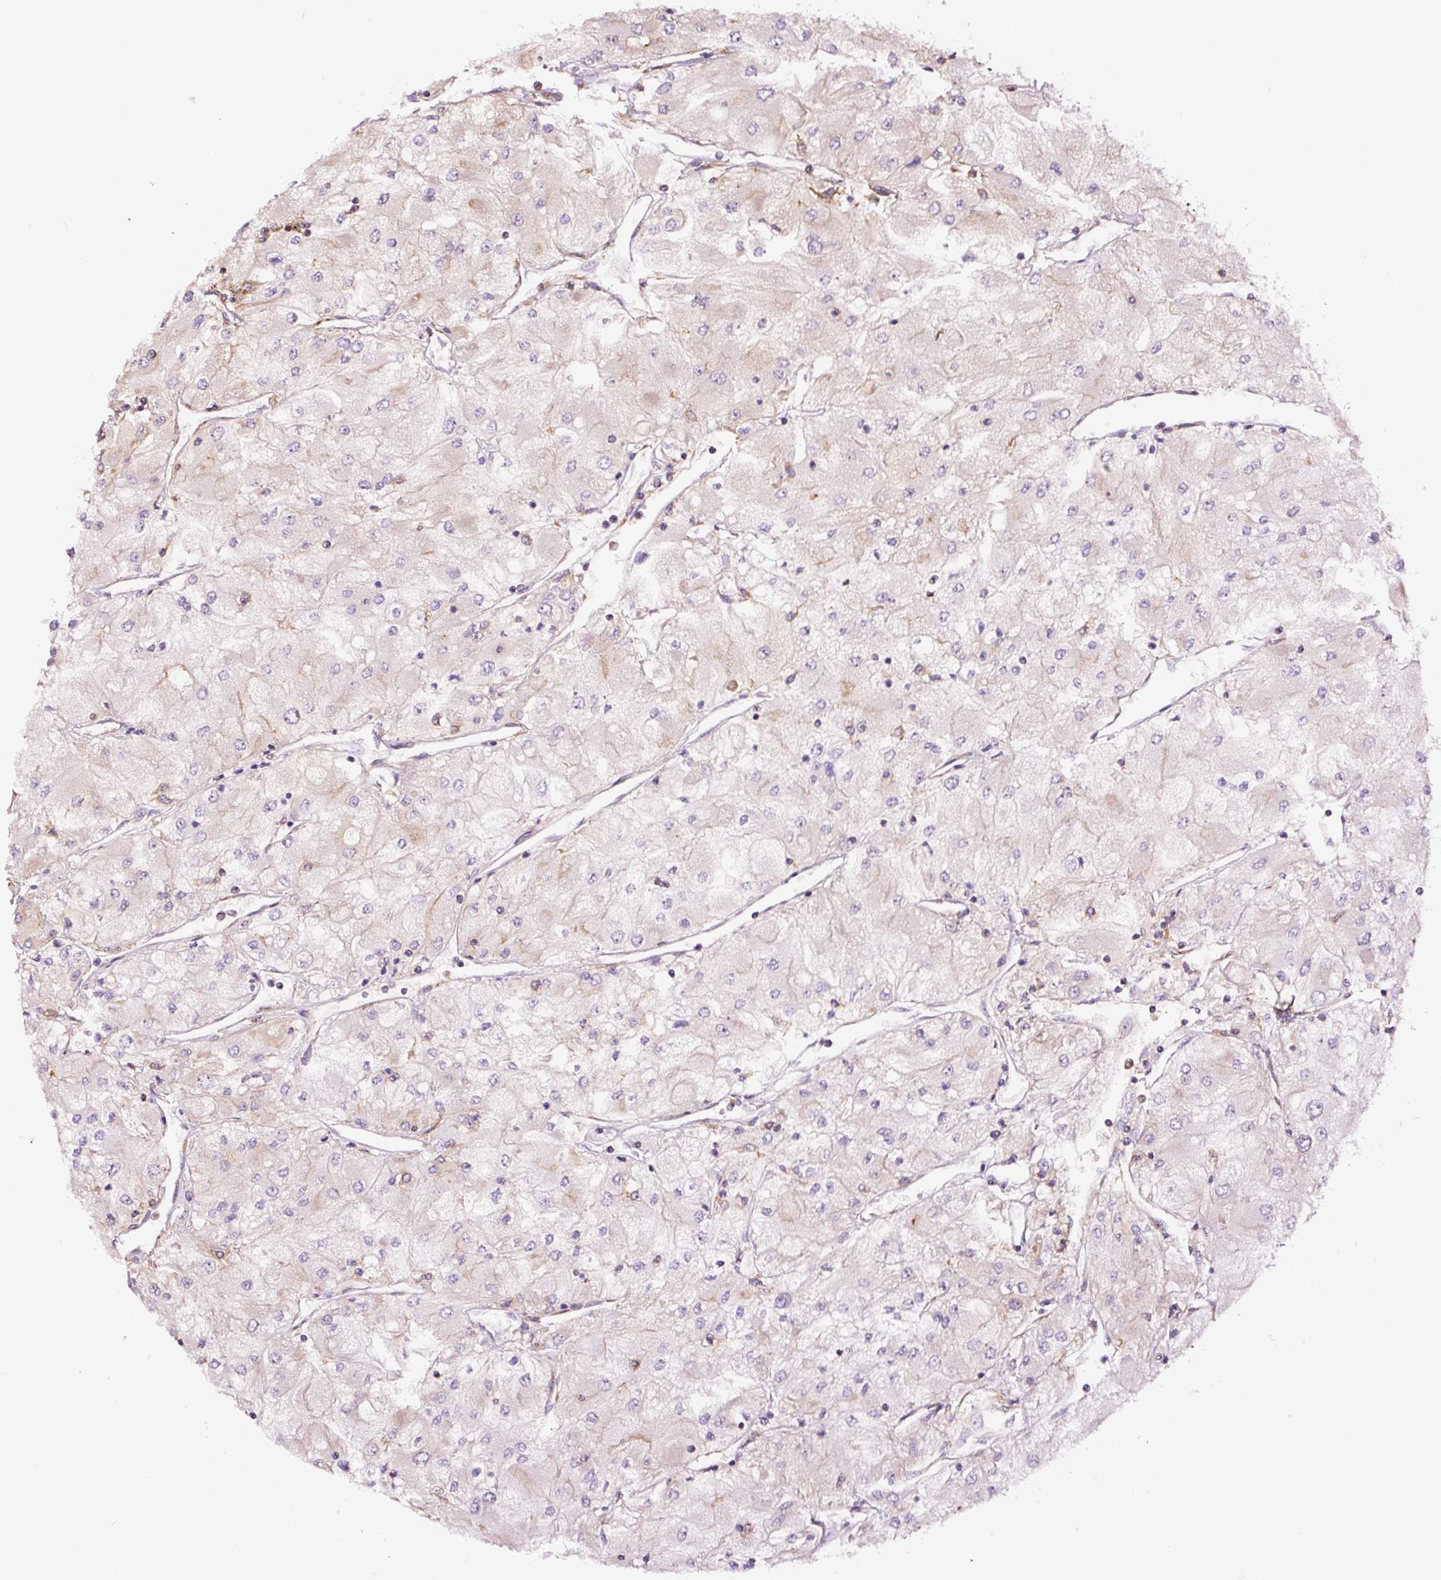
{"staining": {"intensity": "negative", "quantity": "none", "location": "none"}, "tissue": "renal cancer", "cell_type": "Tumor cells", "image_type": "cancer", "snomed": [{"axis": "morphology", "description": "Adenocarcinoma, NOS"}, {"axis": "topography", "description": "Kidney"}], "caption": "This is an immunohistochemistry image of renal cancer (adenocarcinoma). There is no expression in tumor cells.", "gene": "METAP1", "patient": {"sex": "male", "age": 80}}